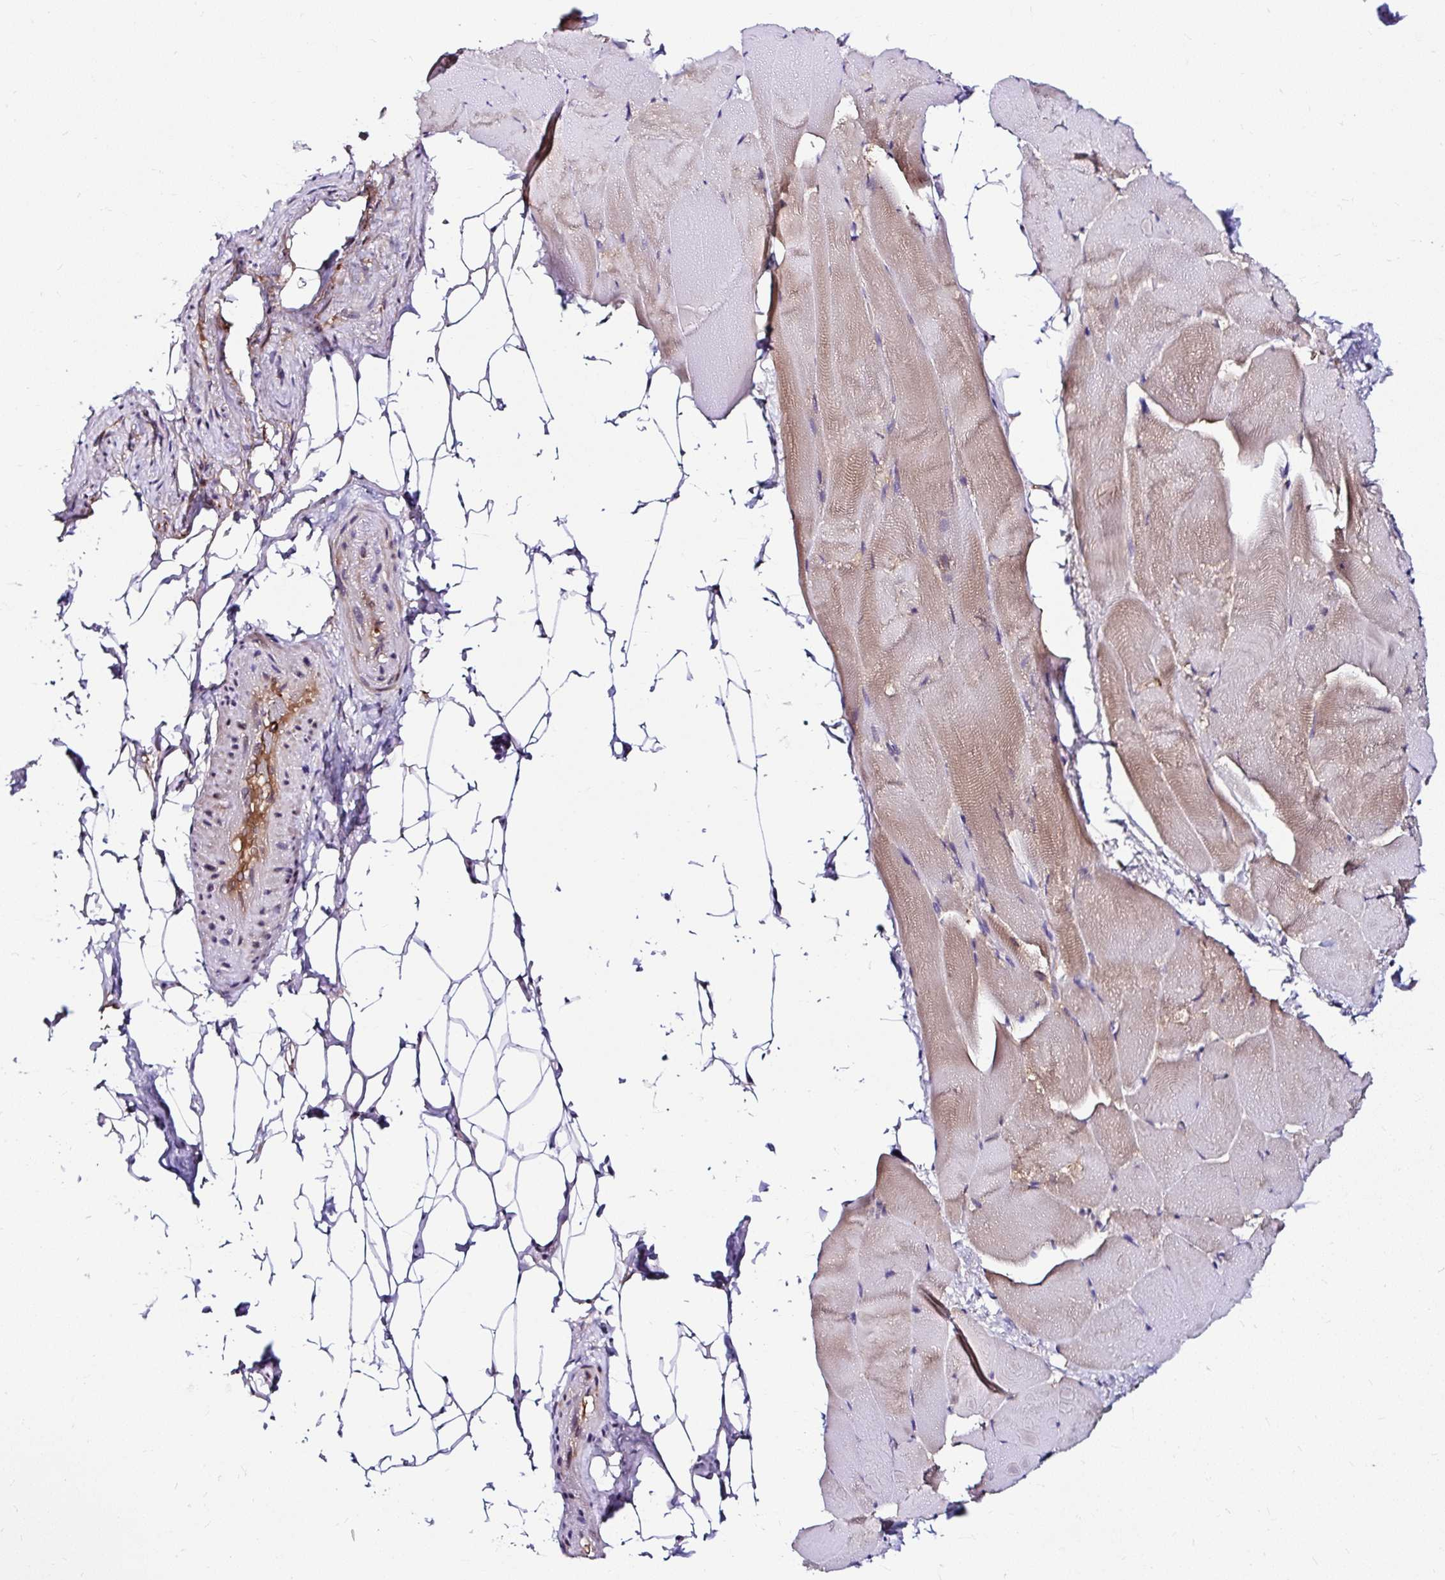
{"staining": {"intensity": "weak", "quantity": "25%-75%", "location": "cytoplasmic/membranous,nuclear"}, "tissue": "skeletal muscle", "cell_type": "Myocytes", "image_type": "normal", "snomed": [{"axis": "morphology", "description": "Normal tissue, NOS"}, {"axis": "topography", "description": "Skeletal muscle"}], "caption": "High-power microscopy captured an IHC photomicrograph of normal skeletal muscle, revealing weak cytoplasmic/membranous,nuclear expression in about 25%-75% of myocytes.", "gene": "PIN4", "patient": {"sex": "female", "age": 64}}